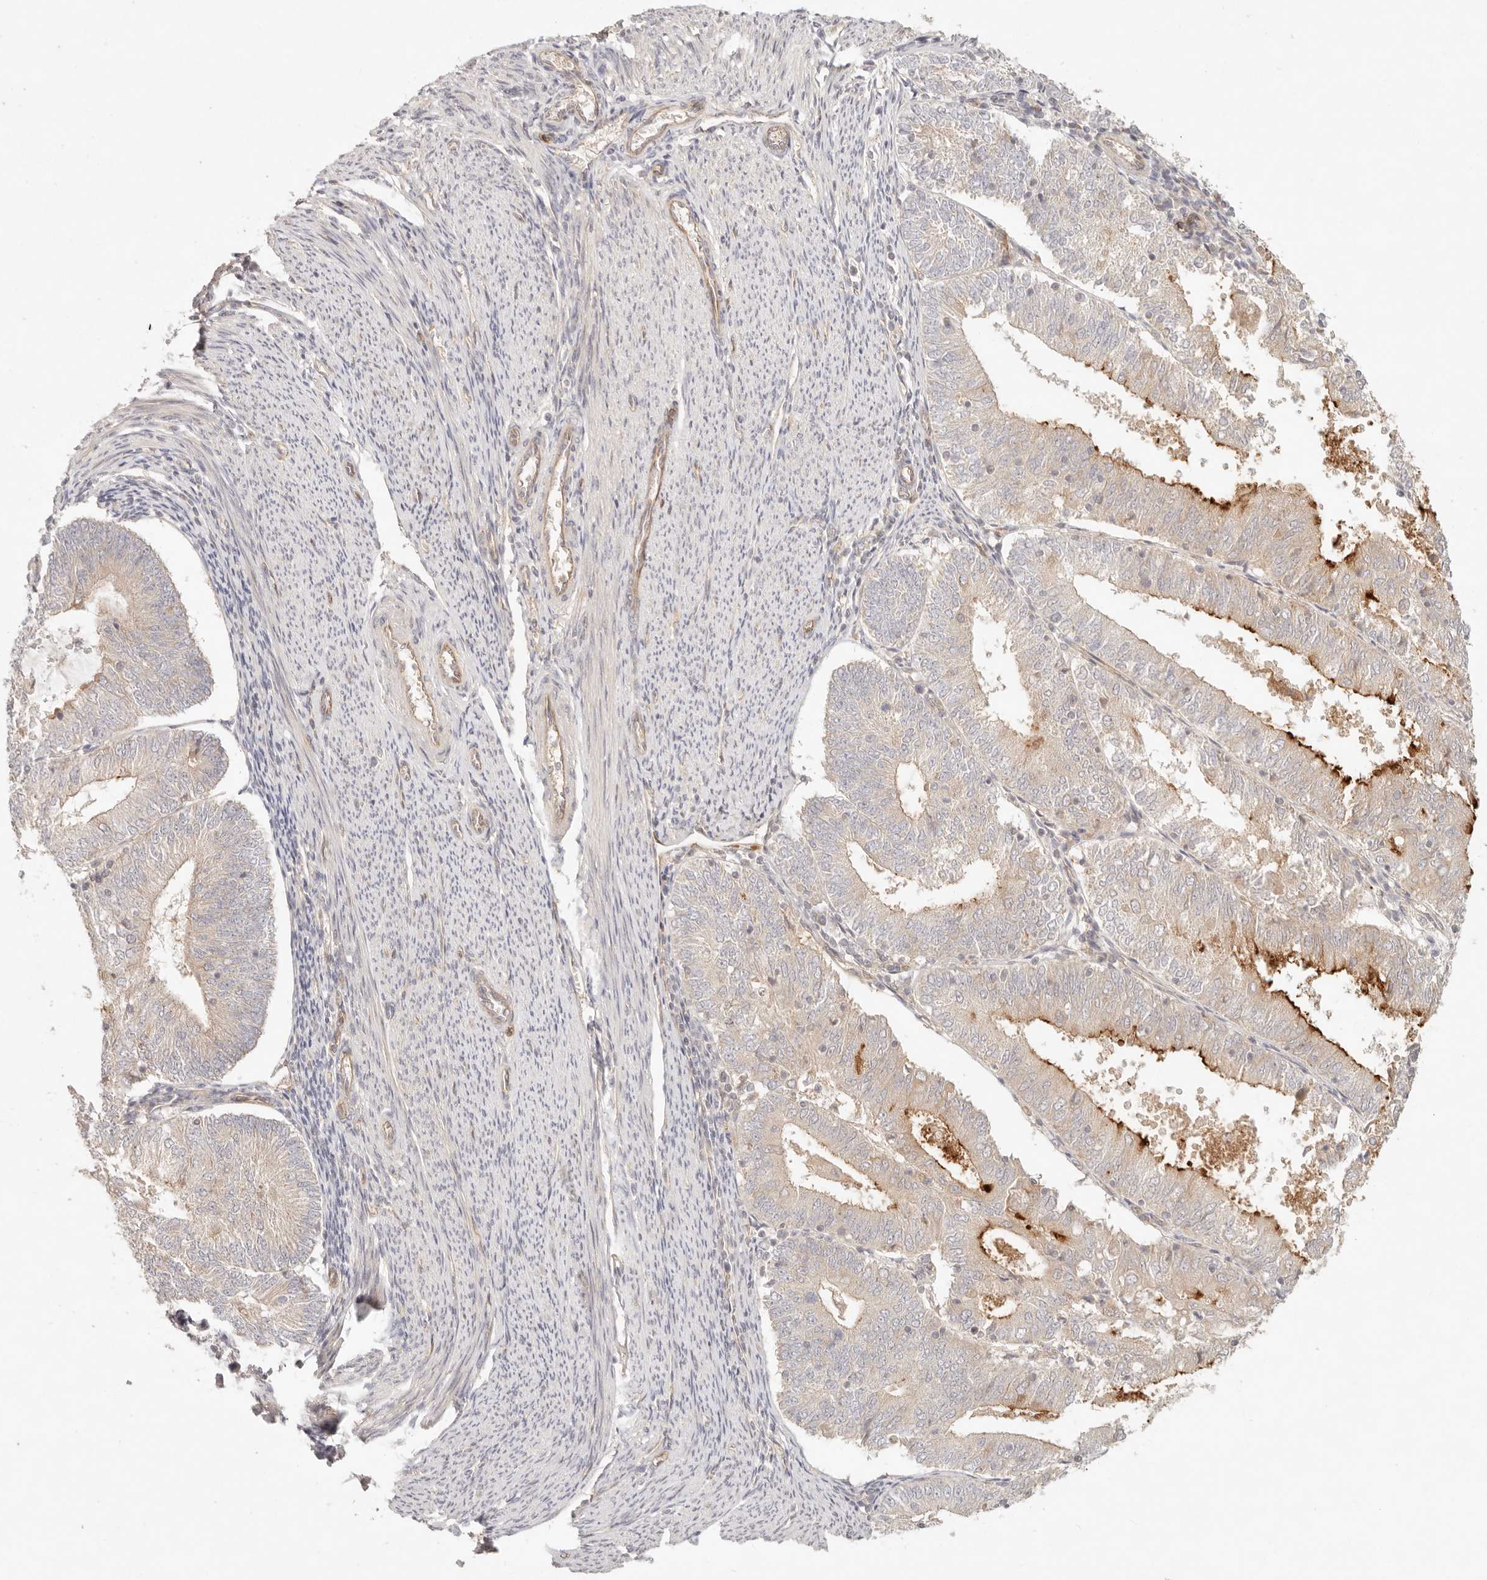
{"staining": {"intensity": "strong", "quantity": "<25%", "location": "cytoplasmic/membranous"}, "tissue": "endometrial cancer", "cell_type": "Tumor cells", "image_type": "cancer", "snomed": [{"axis": "morphology", "description": "Adenocarcinoma, NOS"}, {"axis": "topography", "description": "Endometrium"}], "caption": "Immunohistochemical staining of human endometrial cancer (adenocarcinoma) displays strong cytoplasmic/membranous protein positivity in about <25% of tumor cells. The staining was performed using DAB, with brown indicating positive protein expression. Nuclei are stained blue with hematoxylin.", "gene": "PPP1R3B", "patient": {"sex": "female", "age": 57}}